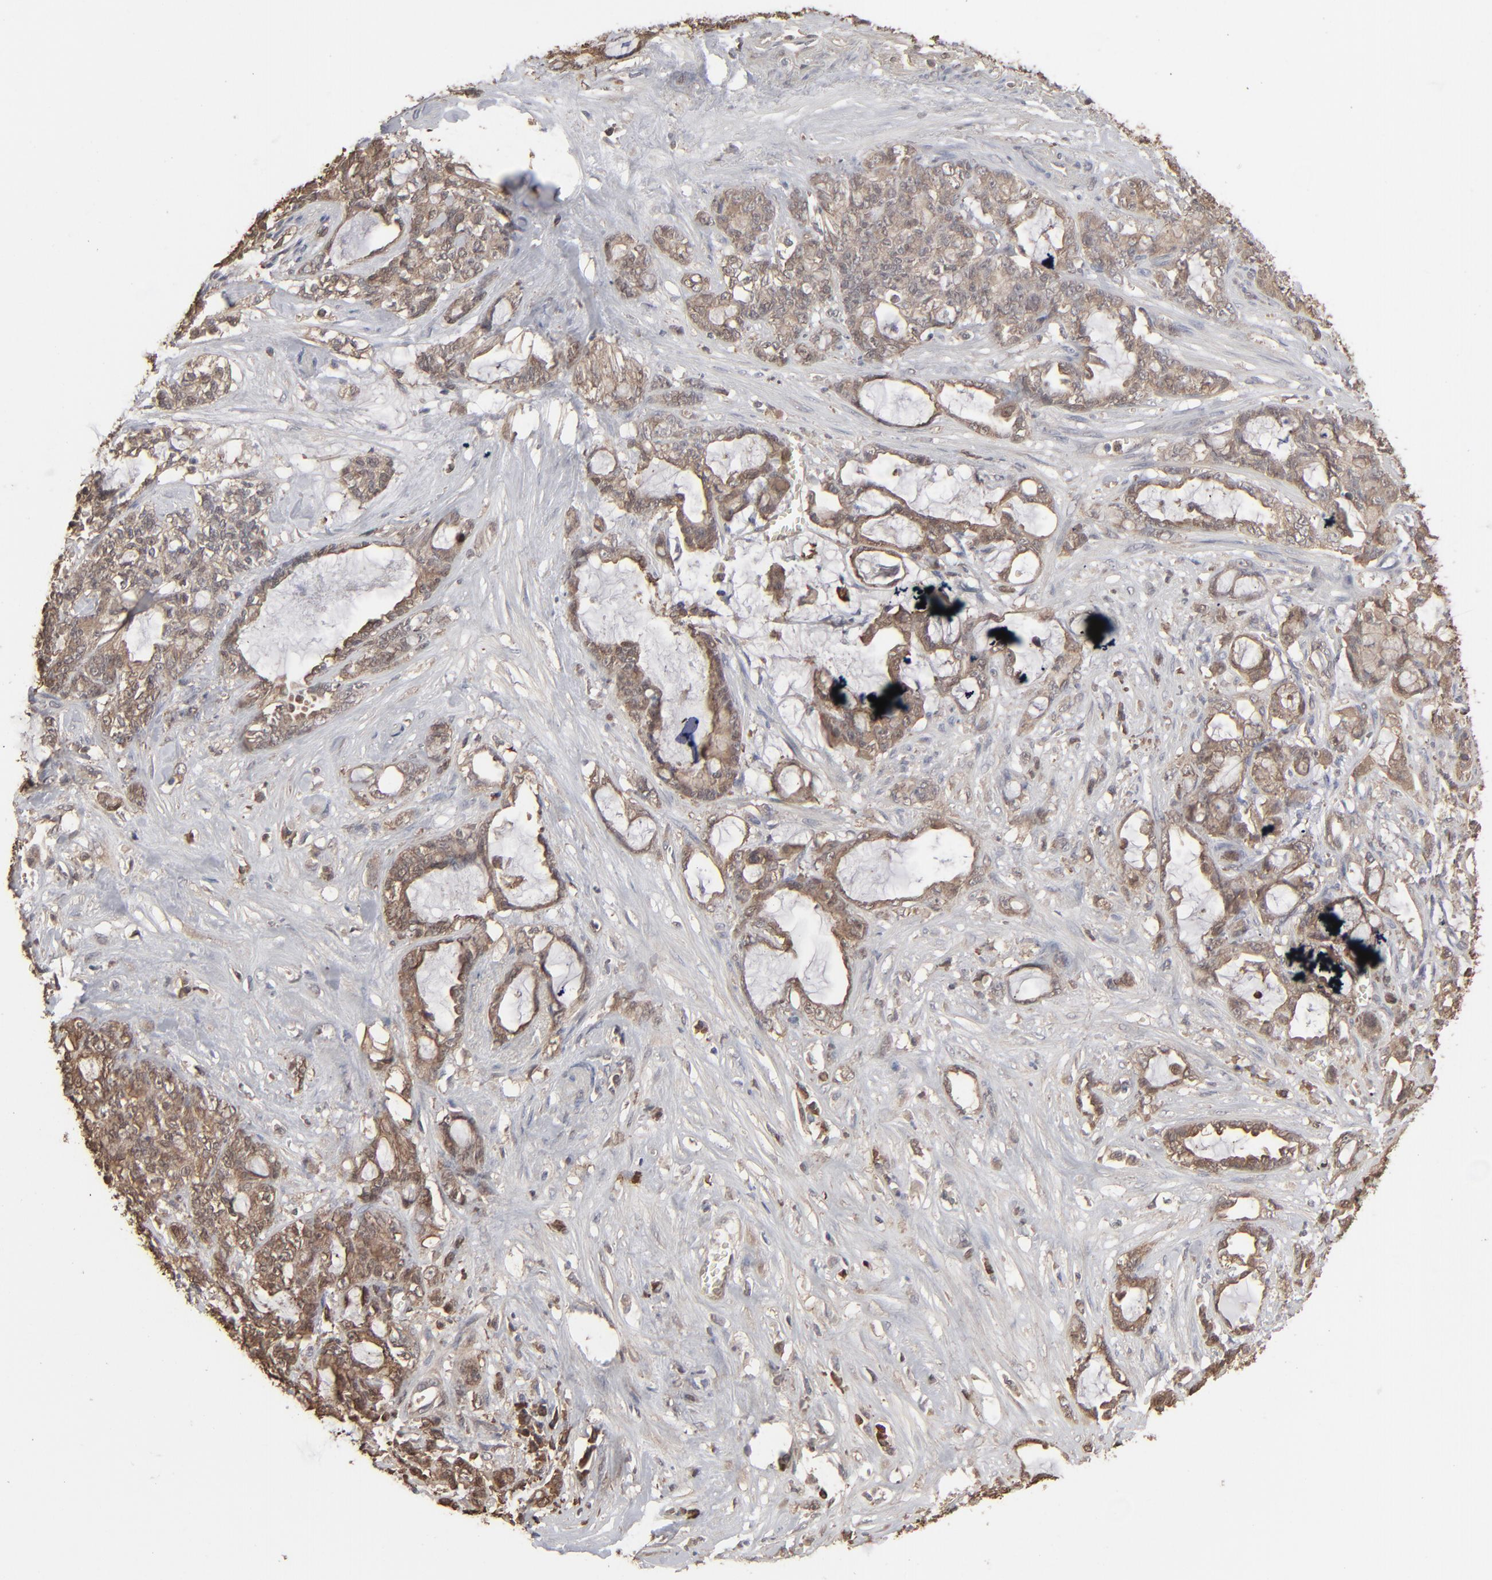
{"staining": {"intensity": "moderate", "quantity": ">75%", "location": "cytoplasmic/membranous"}, "tissue": "pancreatic cancer", "cell_type": "Tumor cells", "image_type": "cancer", "snomed": [{"axis": "morphology", "description": "Adenocarcinoma, NOS"}, {"axis": "topography", "description": "Pancreas"}], "caption": "Approximately >75% of tumor cells in human pancreatic adenocarcinoma show moderate cytoplasmic/membranous protein positivity as visualized by brown immunohistochemical staining.", "gene": "NME1-NME2", "patient": {"sex": "female", "age": 73}}